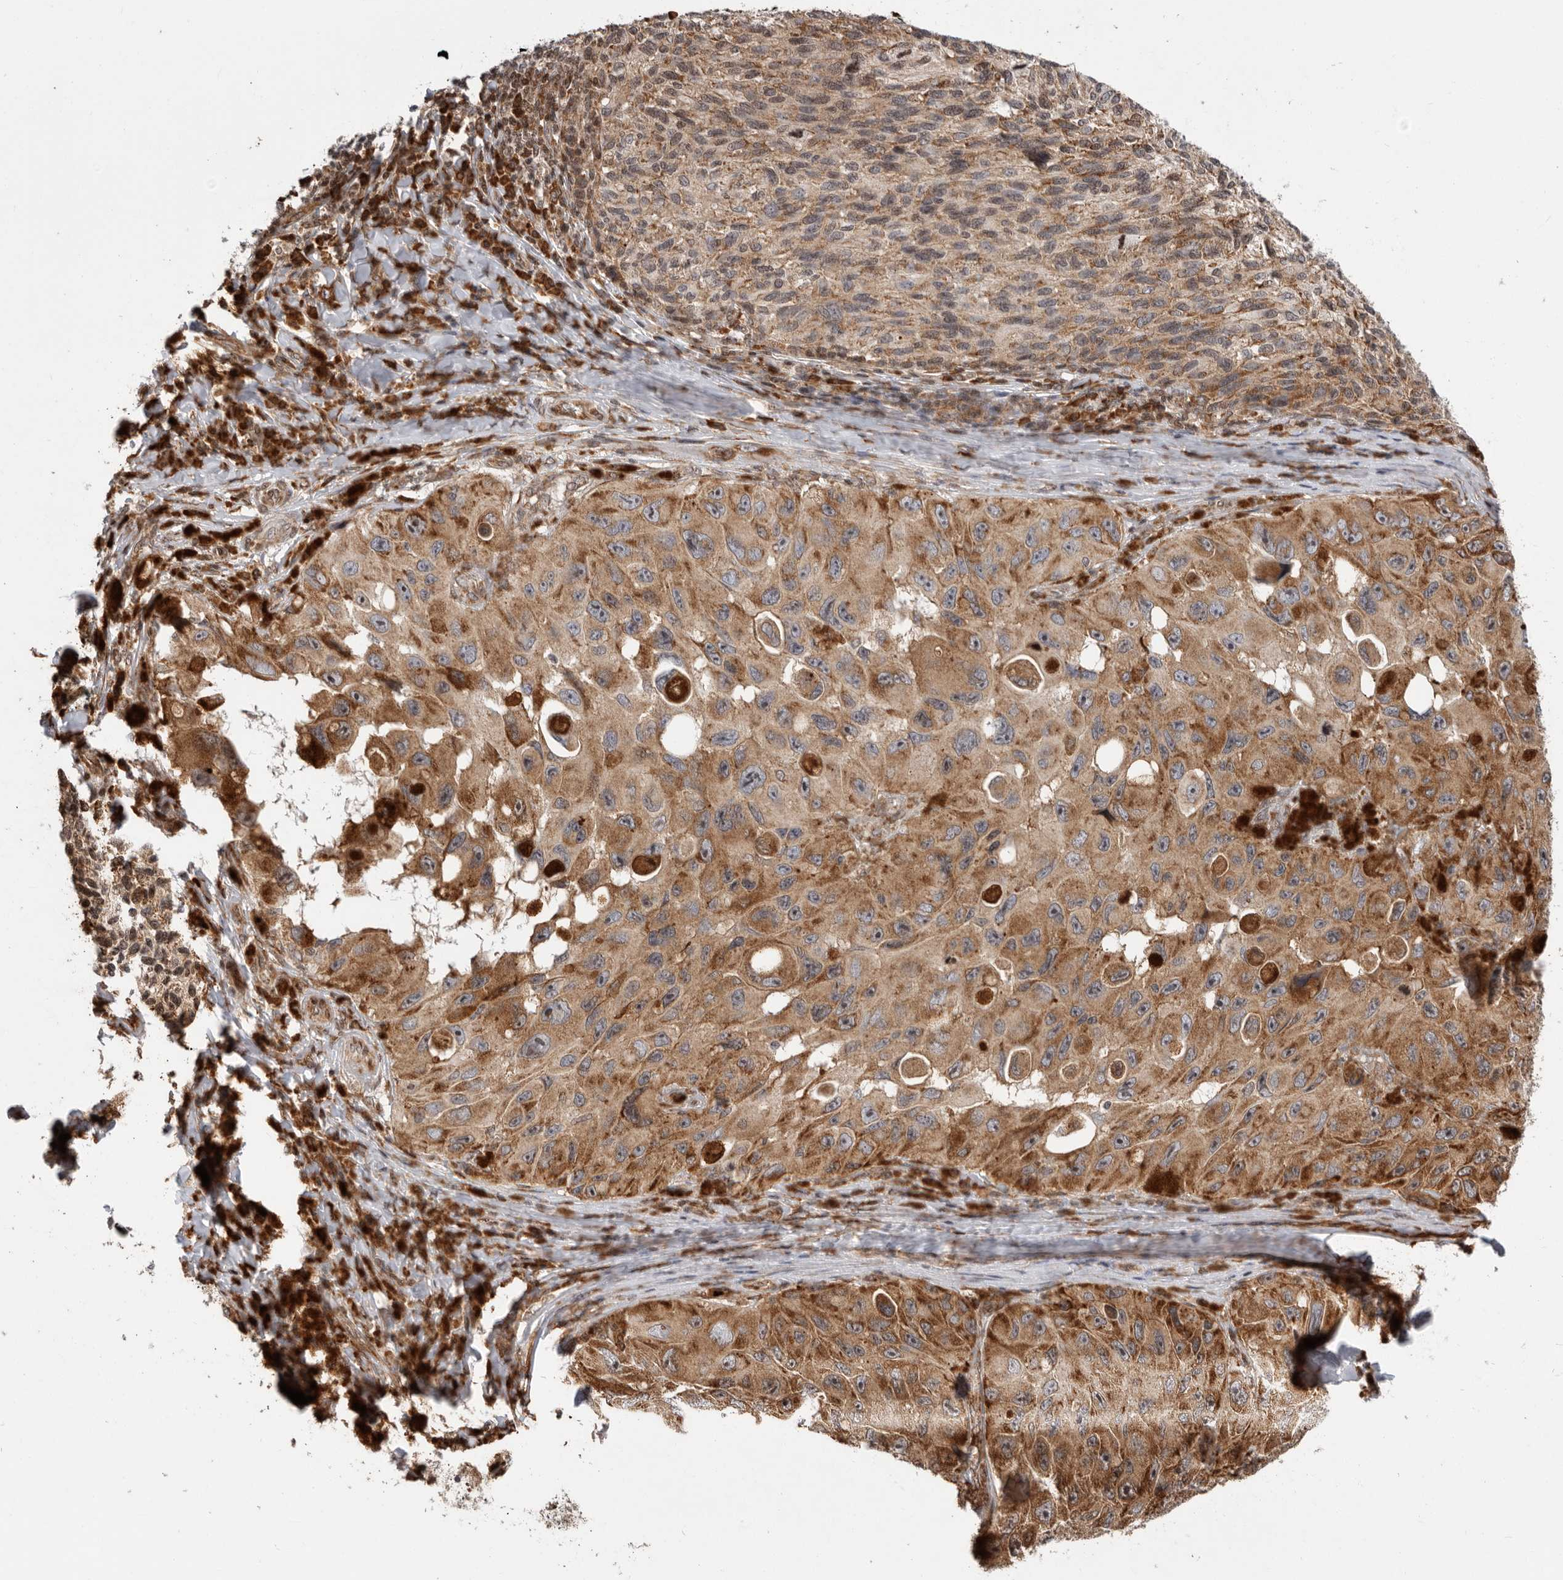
{"staining": {"intensity": "moderate", "quantity": ">75%", "location": "cytoplasmic/membranous"}, "tissue": "melanoma", "cell_type": "Tumor cells", "image_type": "cancer", "snomed": [{"axis": "morphology", "description": "Malignant melanoma, NOS"}, {"axis": "topography", "description": "Skin"}], "caption": "Malignant melanoma stained for a protein (brown) shows moderate cytoplasmic/membranous positive expression in about >75% of tumor cells.", "gene": "FZD3", "patient": {"sex": "female", "age": 73}}